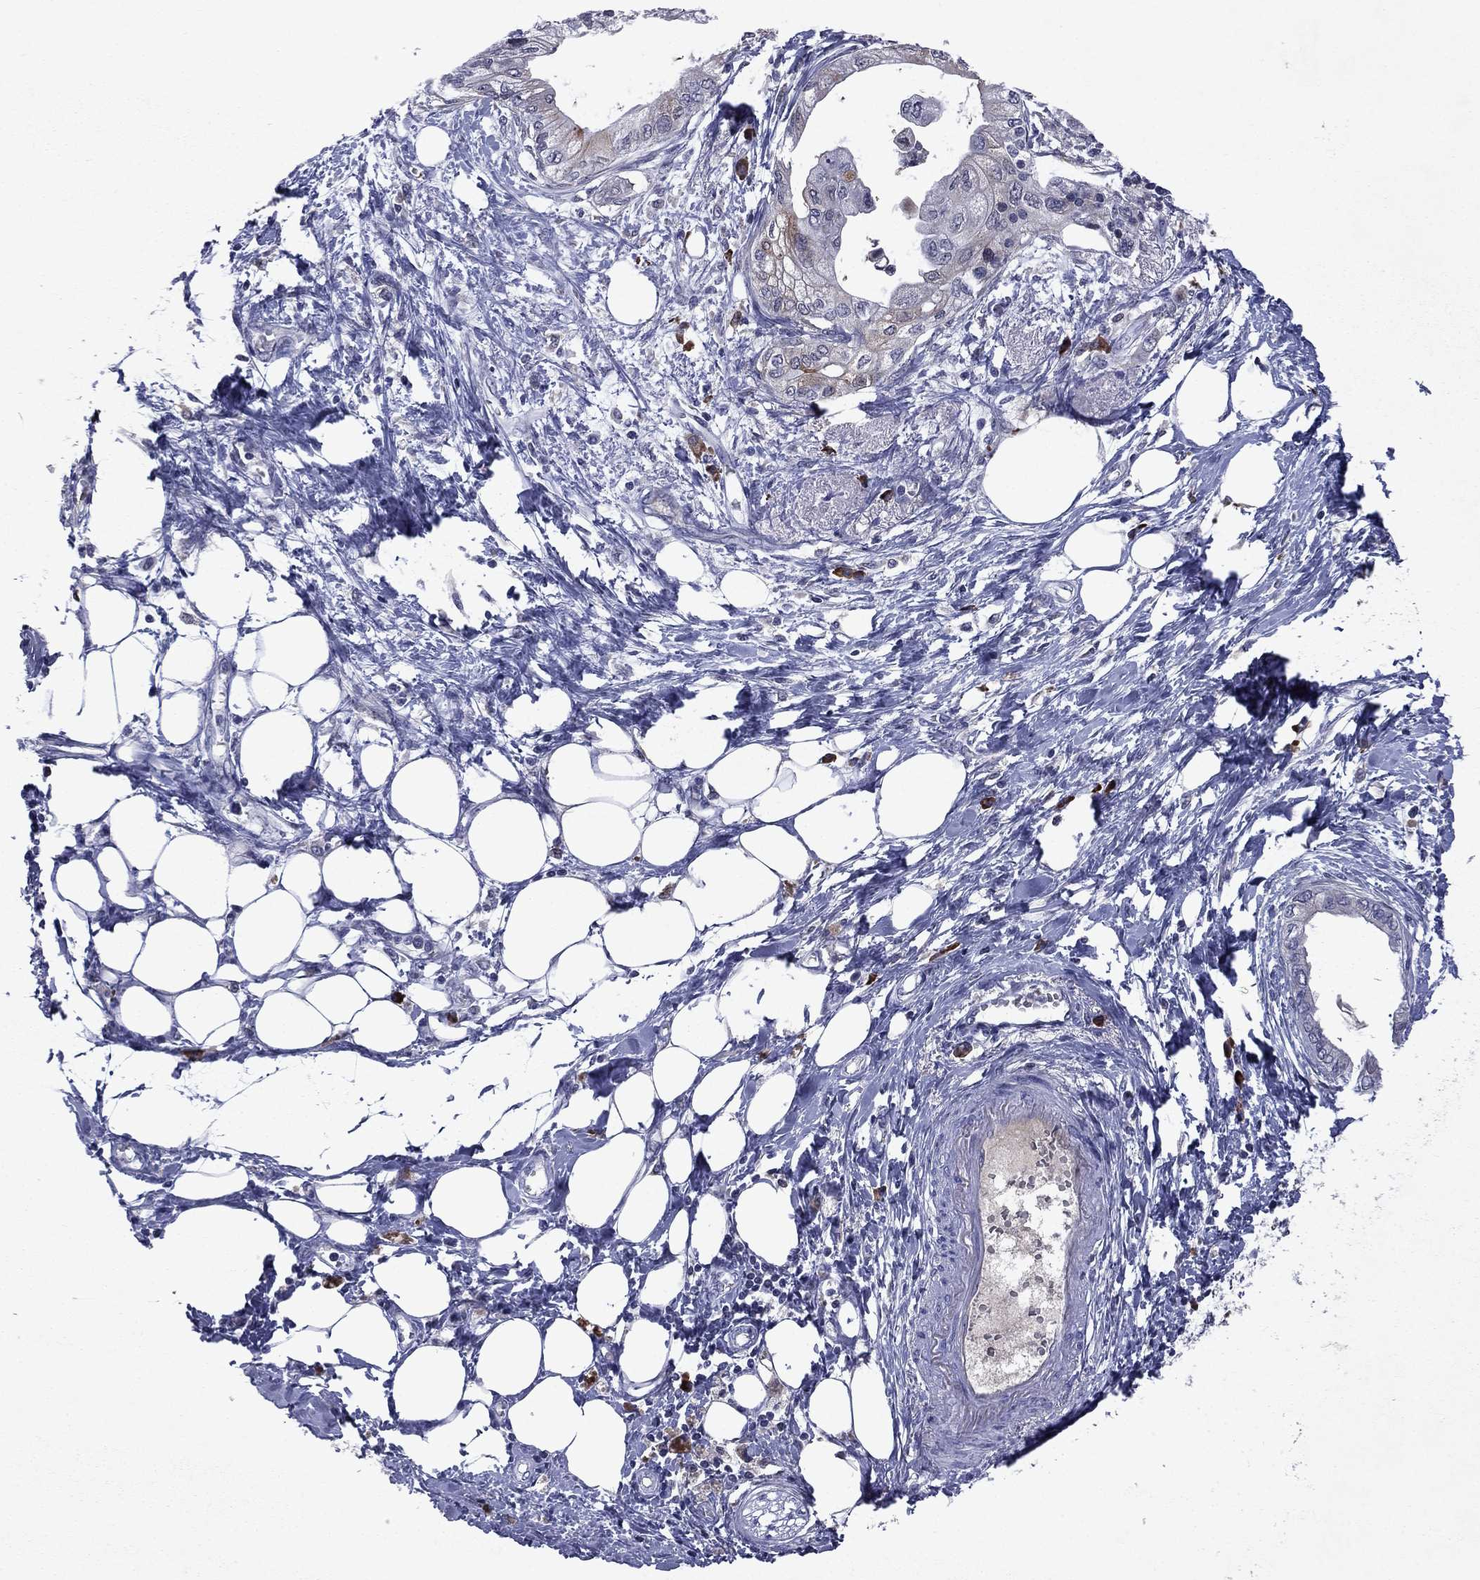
{"staining": {"intensity": "weak", "quantity": "<25%", "location": "cytoplasmic/membranous"}, "tissue": "pancreatic cancer", "cell_type": "Tumor cells", "image_type": "cancer", "snomed": [{"axis": "morphology", "description": "Normal tissue, NOS"}, {"axis": "morphology", "description": "Adenocarcinoma, NOS"}, {"axis": "topography", "description": "Pancreas"}, {"axis": "topography", "description": "Duodenum"}], "caption": "Immunohistochemical staining of adenocarcinoma (pancreatic) exhibits no significant expression in tumor cells.", "gene": "ECM1", "patient": {"sex": "female", "age": 60}}